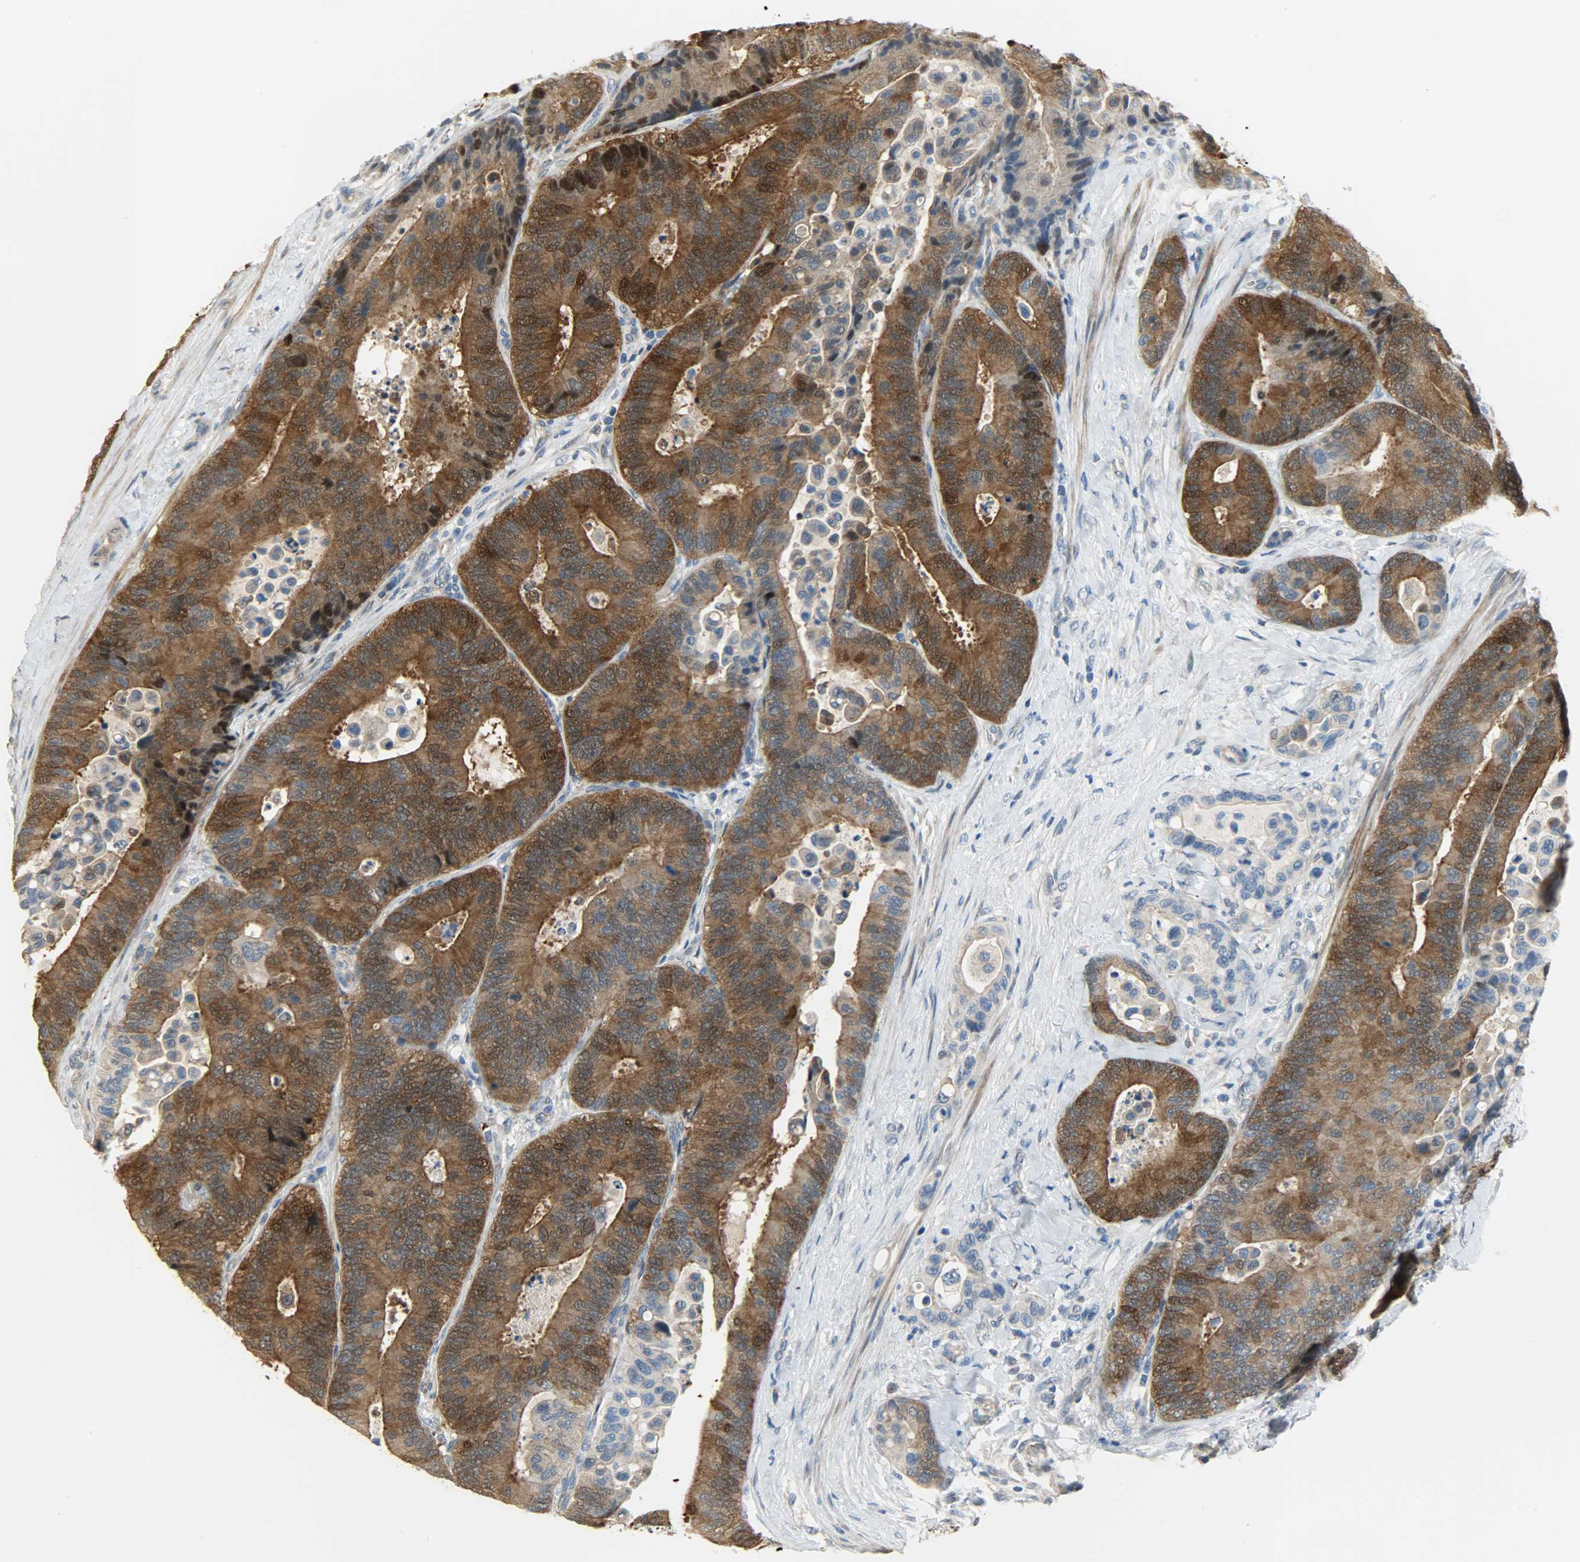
{"staining": {"intensity": "strong", "quantity": ">75%", "location": "cytoplasmic/membranous"}, "tissue": "colorectal cancer", "cell_type": "Tumor cells", "image_type": "cancer", "snomed": [{"axis": "morphology", "description": "Normal tissue, NOS"}, {"axis": "morphology", "description": "Adenocarcinoma, NOS"}, {"axis": "topography", "description": "Colon"}], "caption": "Tumor cells show strong cytoplasmic/membranous staining in about >75% of cells in colorectal cancer (adenocarcinoma).", "gene": "PPP1R1B", "patient": {"sex": "male", "age": 82}}